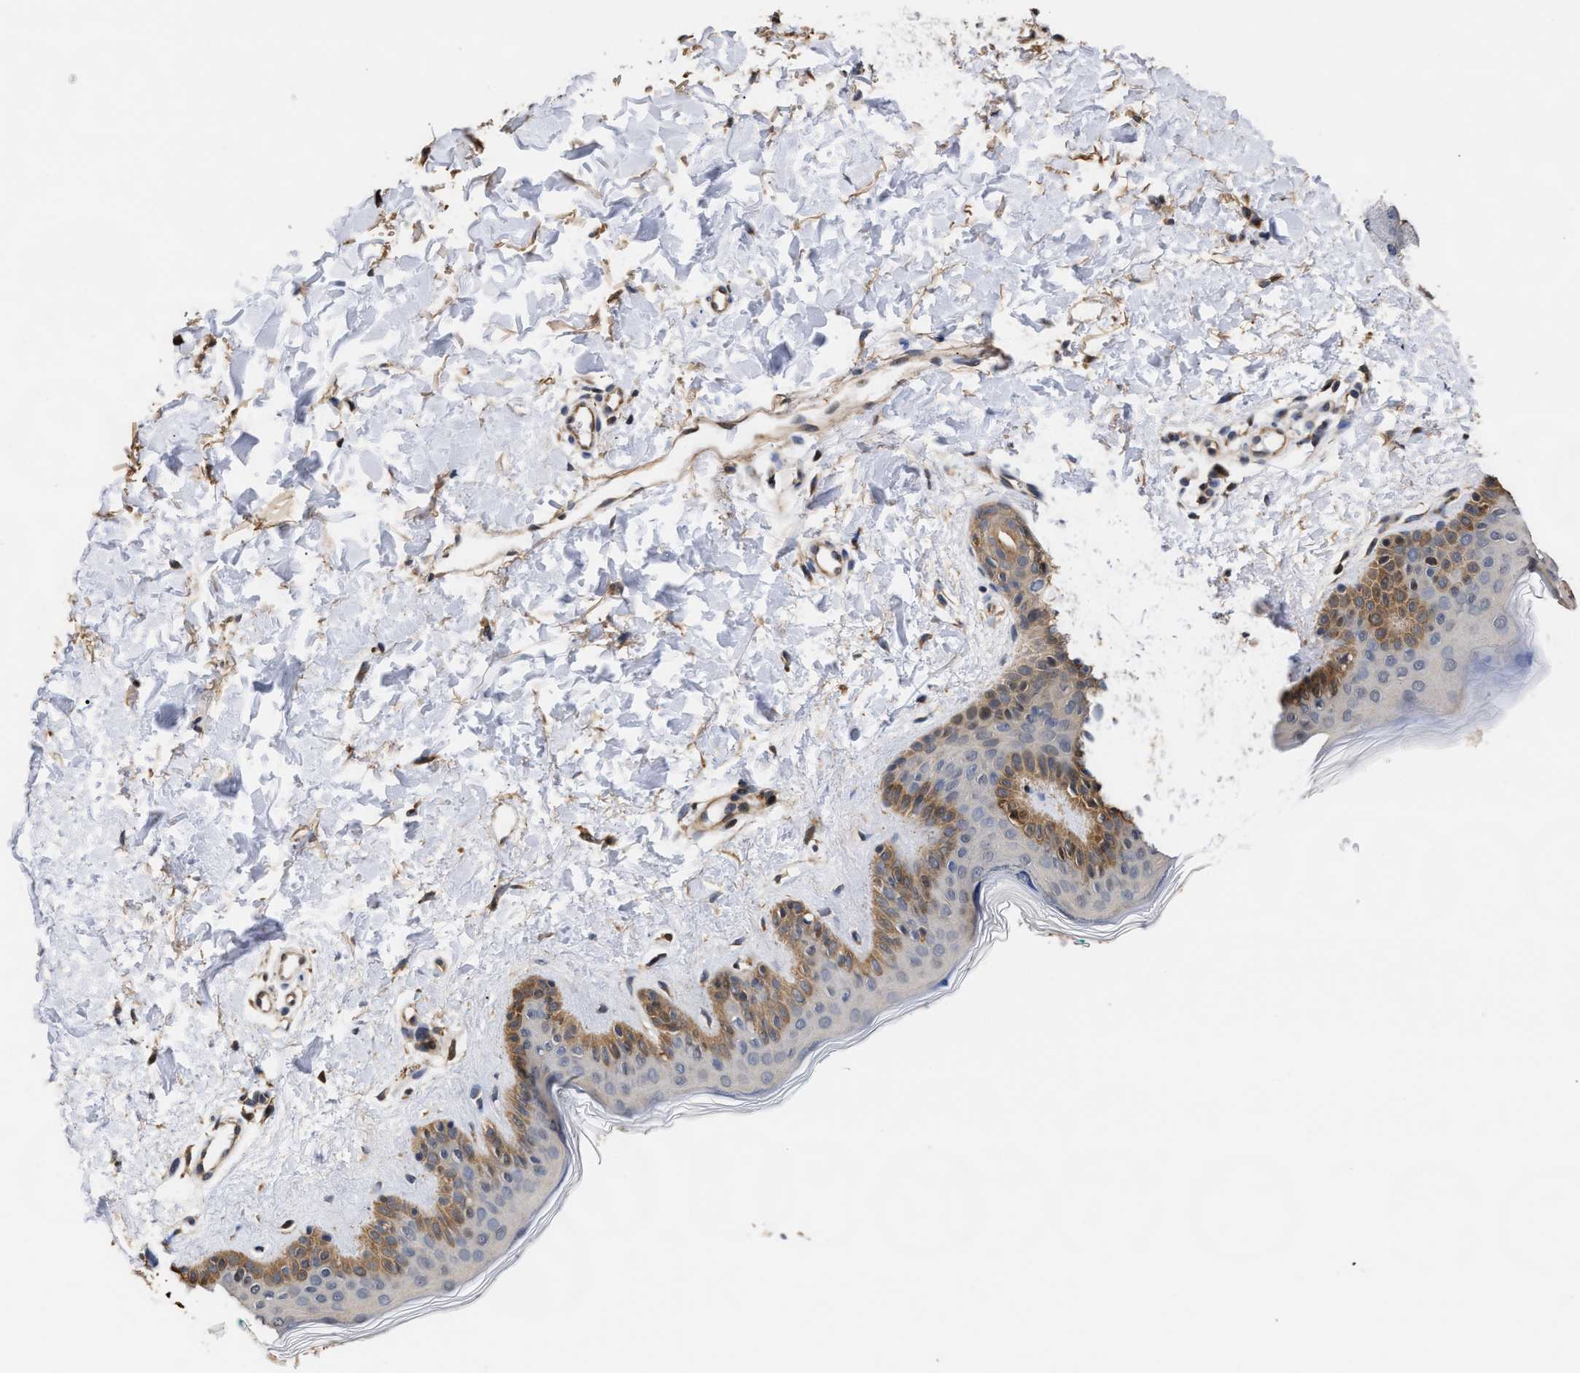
{"staining": {"intensity": "weak", "quantity": "25%-75%", "location": "cytoplasmic/membranous"}, "tissue": "skin", "cell_type": "Fibroblasts", "image_type": "normal", "snomed": [{"axis": "morphology", "description": "Normal tissue, NOS"}, {"axis": "topography", "description": "Skin"}], "caption": "IHC micrograph of benign human skin stained for a protein (brown), which reveals low levels of weak cytoplasmic/membranous positivity in about 25%-75% of fibroblasts.", "gene": "GOSR1", "patient": {"sex": "male", "age": 30}}